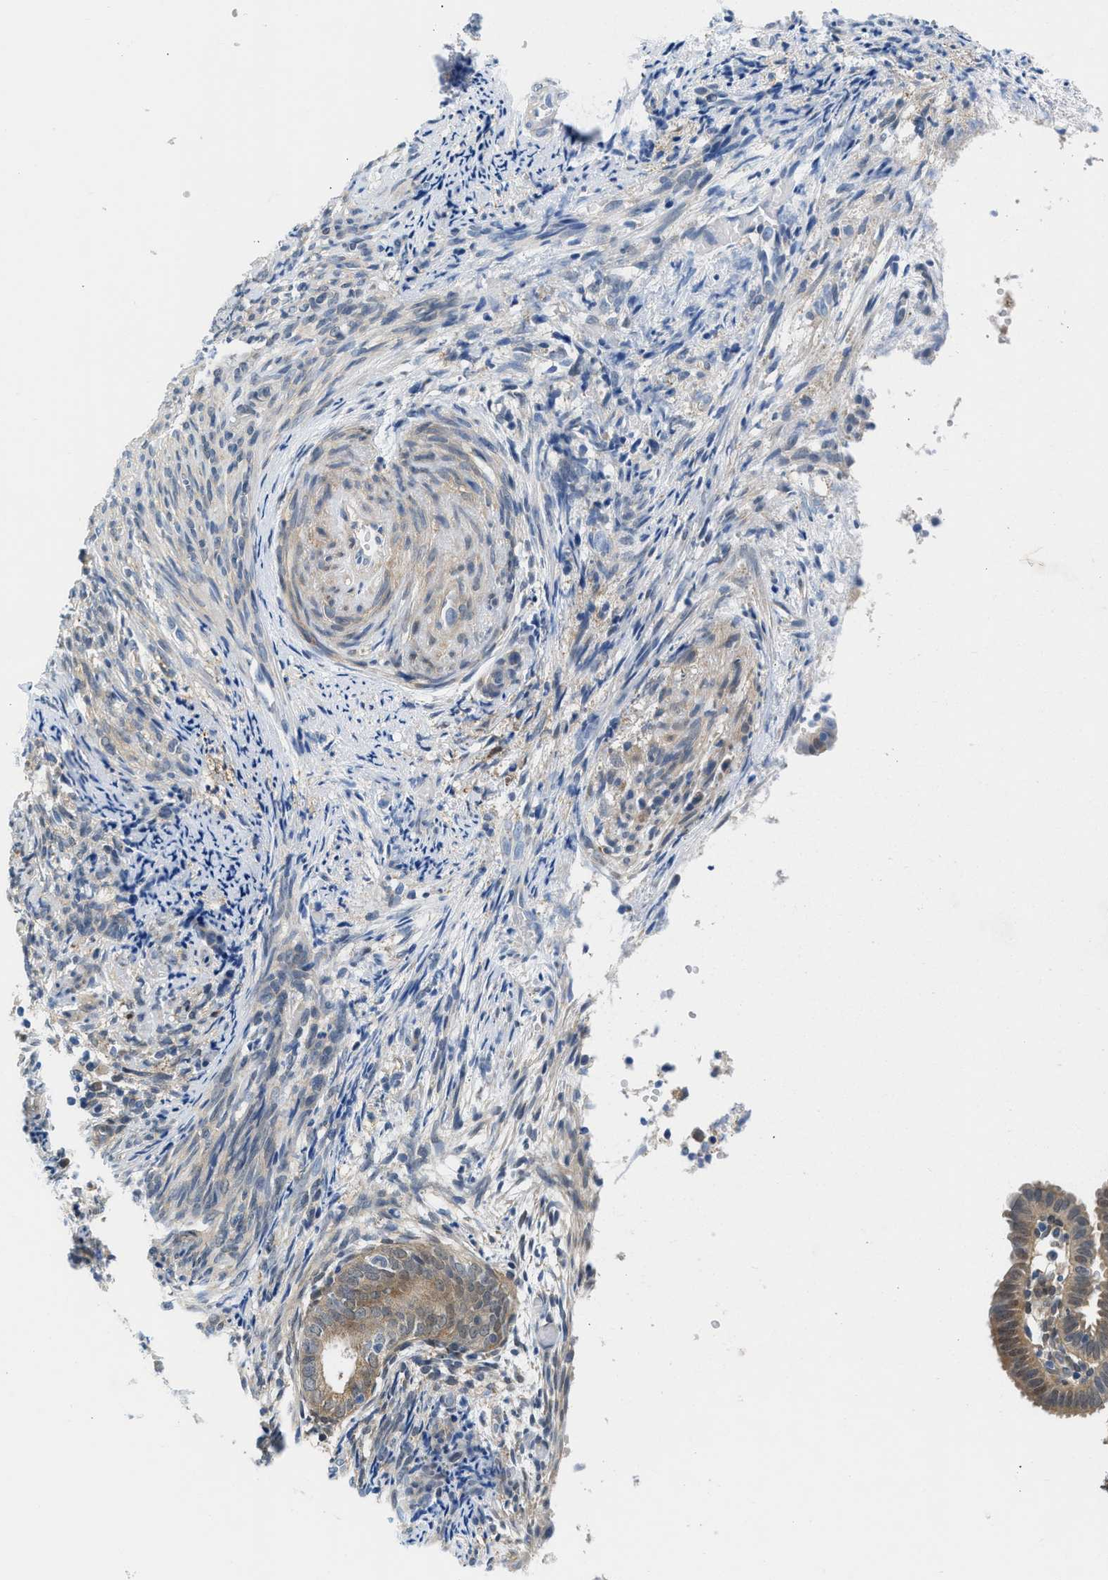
{"staining": {"intensity": "moderate", "quantity": "25%-75%", "location": "cytoplasmic/membranous"}, "tissue": "endometrial cancer", "cell_type": "Tumor cells", "image_type": "cancer", "snomed": [{"axis": "morphology", "description": "Adenocarcinoma, NOS"}, {"axis": "topography", "description": "Endometrium"}], "caption": "Tumor cells display medium levels of moderate cytoplasmic/membranous expression in about 25%-75% of cells in human adenocarcinoma (endometrial). (brown staining indicates protein expression, while blue staining denotes nuclei).", "gene": "CBR1", "patient": {"sex": "female", "age": 58}}